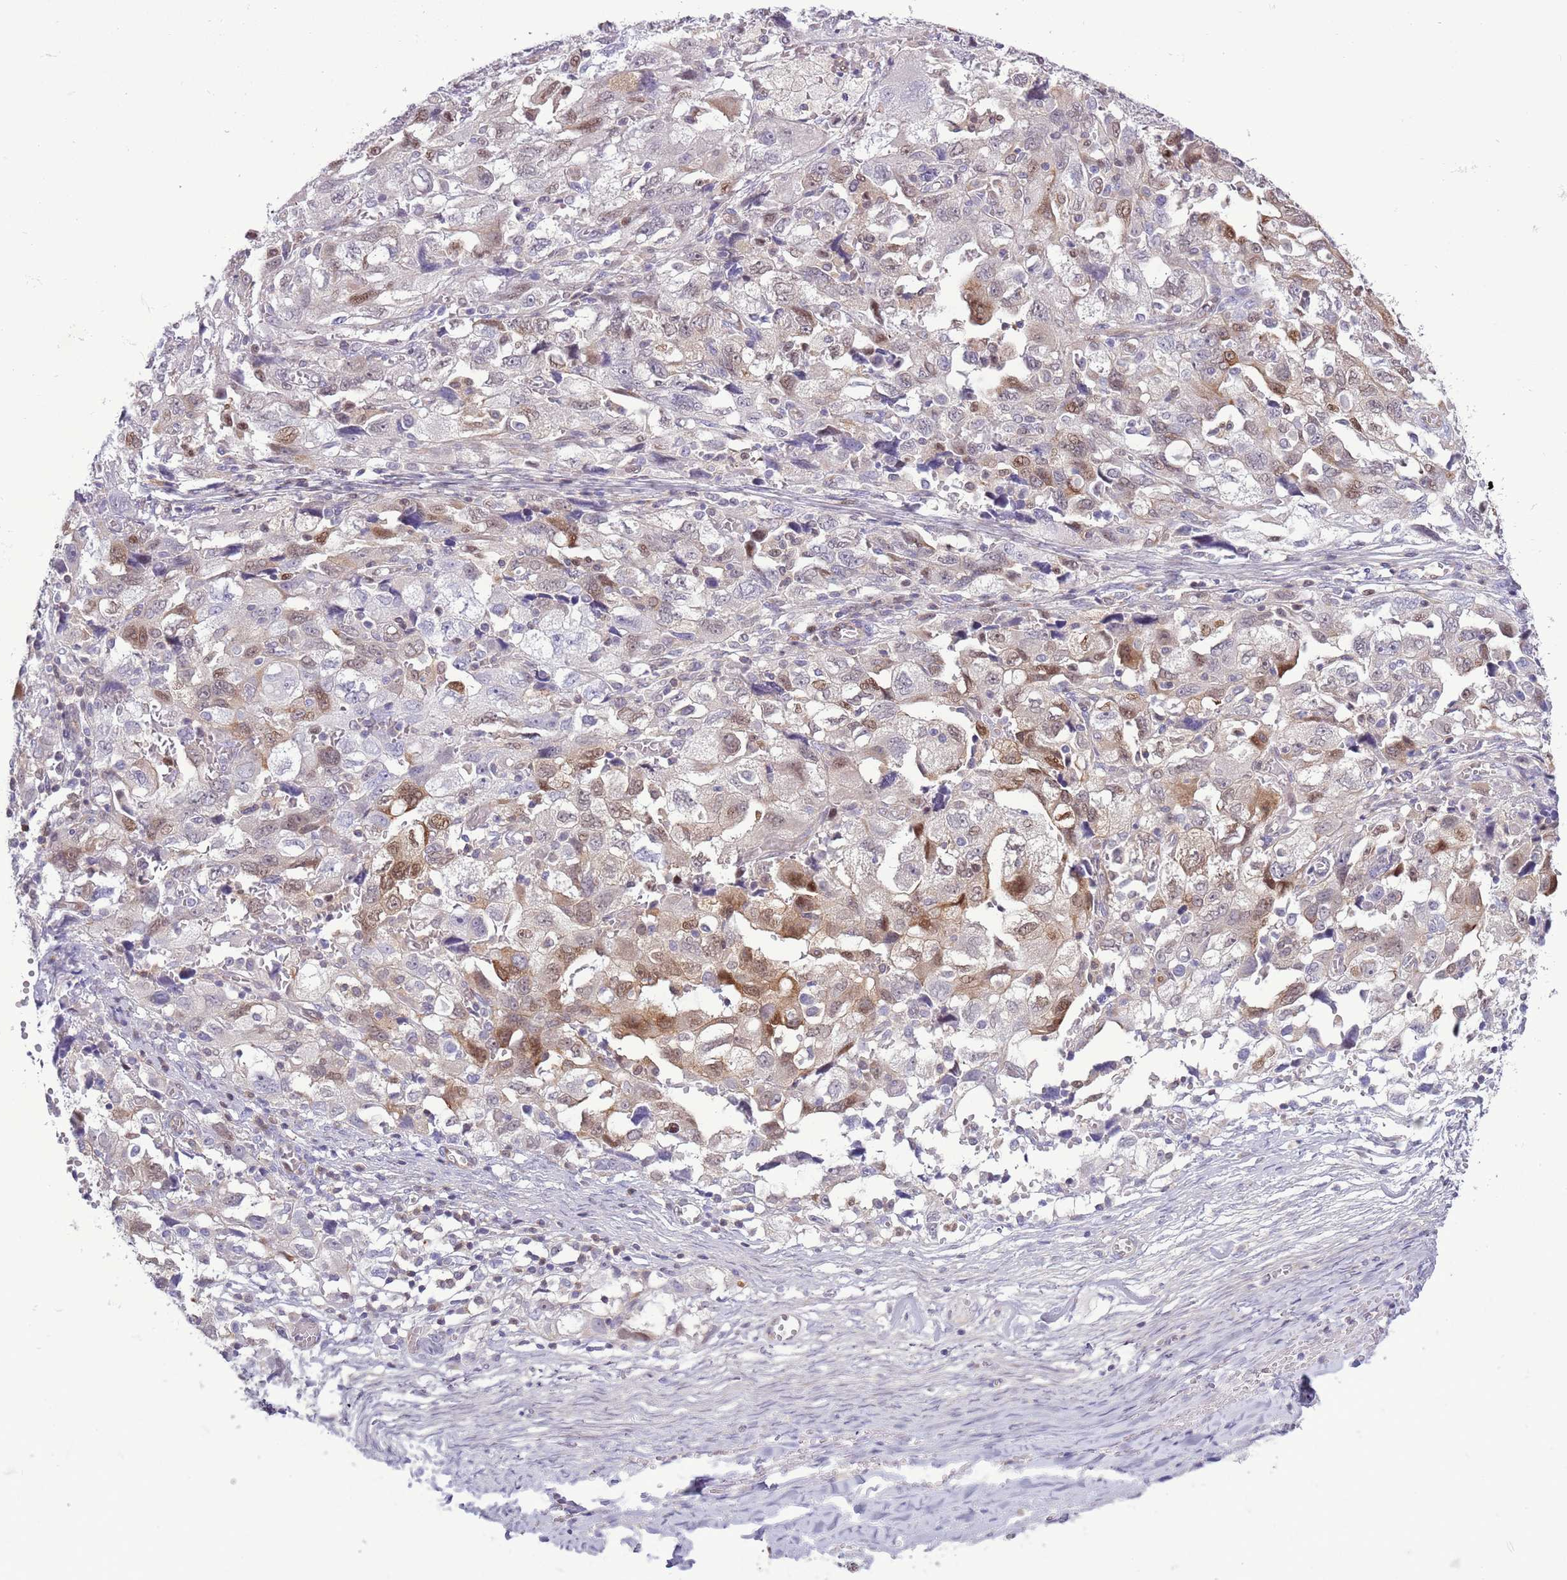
{"staining": {"intensity": "moderate", "quantity": "<25%", "location": "cytoplasmic/membranous,nuclear"}, "tissue": "ovarian cancer", "cell_type": "Tumor cells", "image_type": "cancer", "snomed": [{"axis": "morphology", "description": "Carcinoma, NOS"}, {"axis": "morphology", "description": "Cystadenocarcinoma, serous, NOS"}, {"axis": "topography", "description": "Ovary"}], "caption": "An immunohistochemistry (IHC) histopathology image of neoplastic tissue is shown. Protein staining in brown highlights moderate cytoplasmic/membranous and nuclear positivity in ovarian cancer within tumor cells. The staining was performed using DAB (3,3'-diaminobenzidine) to visualize the protein expression in brown, while the nuclei were stained in blue with hematoxylin (Magnification: 20x).", "gene": "NBPF6", "patient": {"sex": "female", "age": 69}}